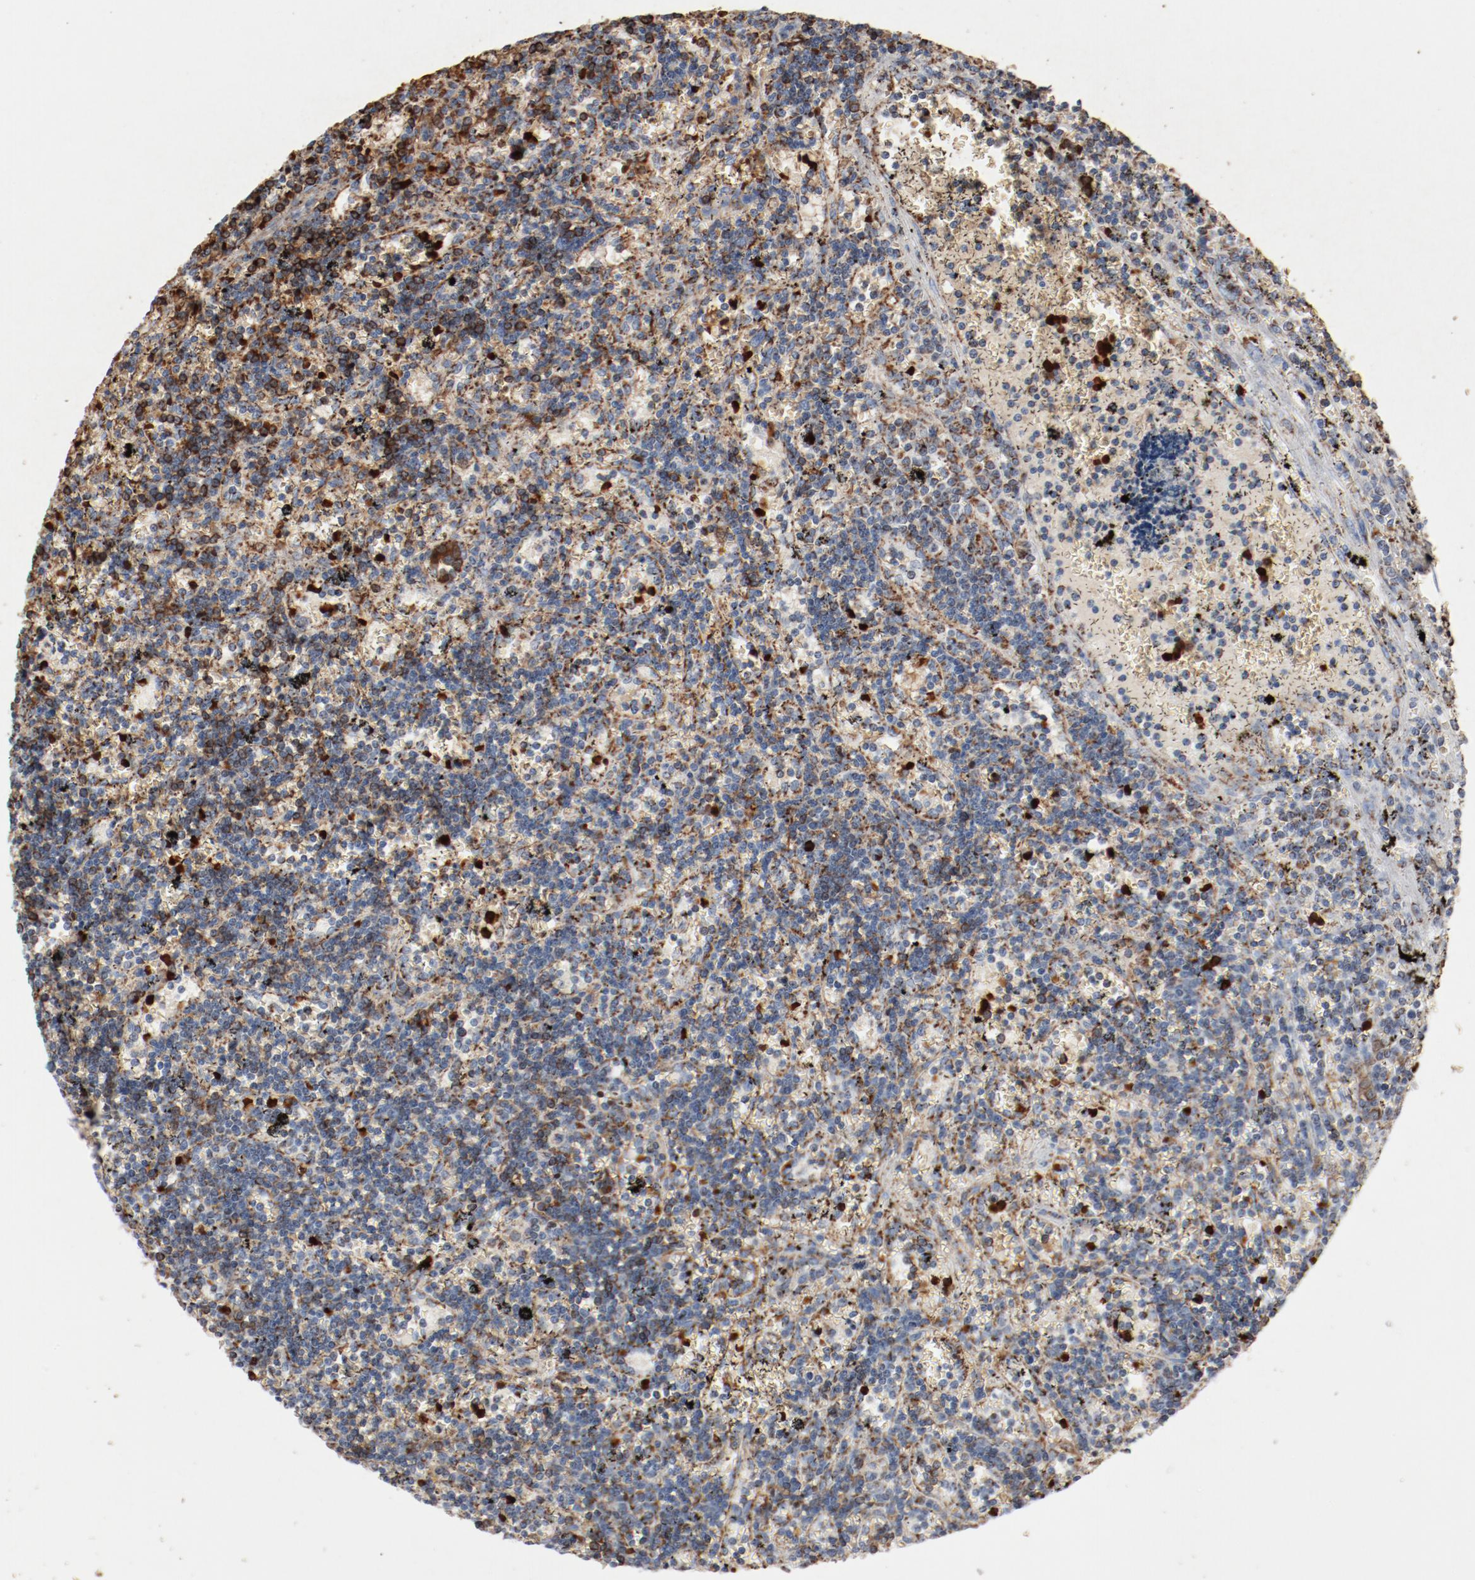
{"staining": {"intensity": "weak", "quantity": "25%-75%", "location": "cytoplasmic/membranous"}, "tissue": "lymphoma", "cell_type": "Tumor cells", "image_type": "cancer", "snomed": [{"axis": "morphology", "description": "Malignant lymphoma, non-Hodgkin's type, Low grade"}, {"axis": "topography", "description": "Spleen"}], "caption": "The histopathology image displays immunohistochemical staining of lymphoma. There is weak cytoplasmic/membranous expression is present in about 25%-75% of tumor cells.", "gene": "NDUFB8", "patient": {"sex": "male", "age": 60}}